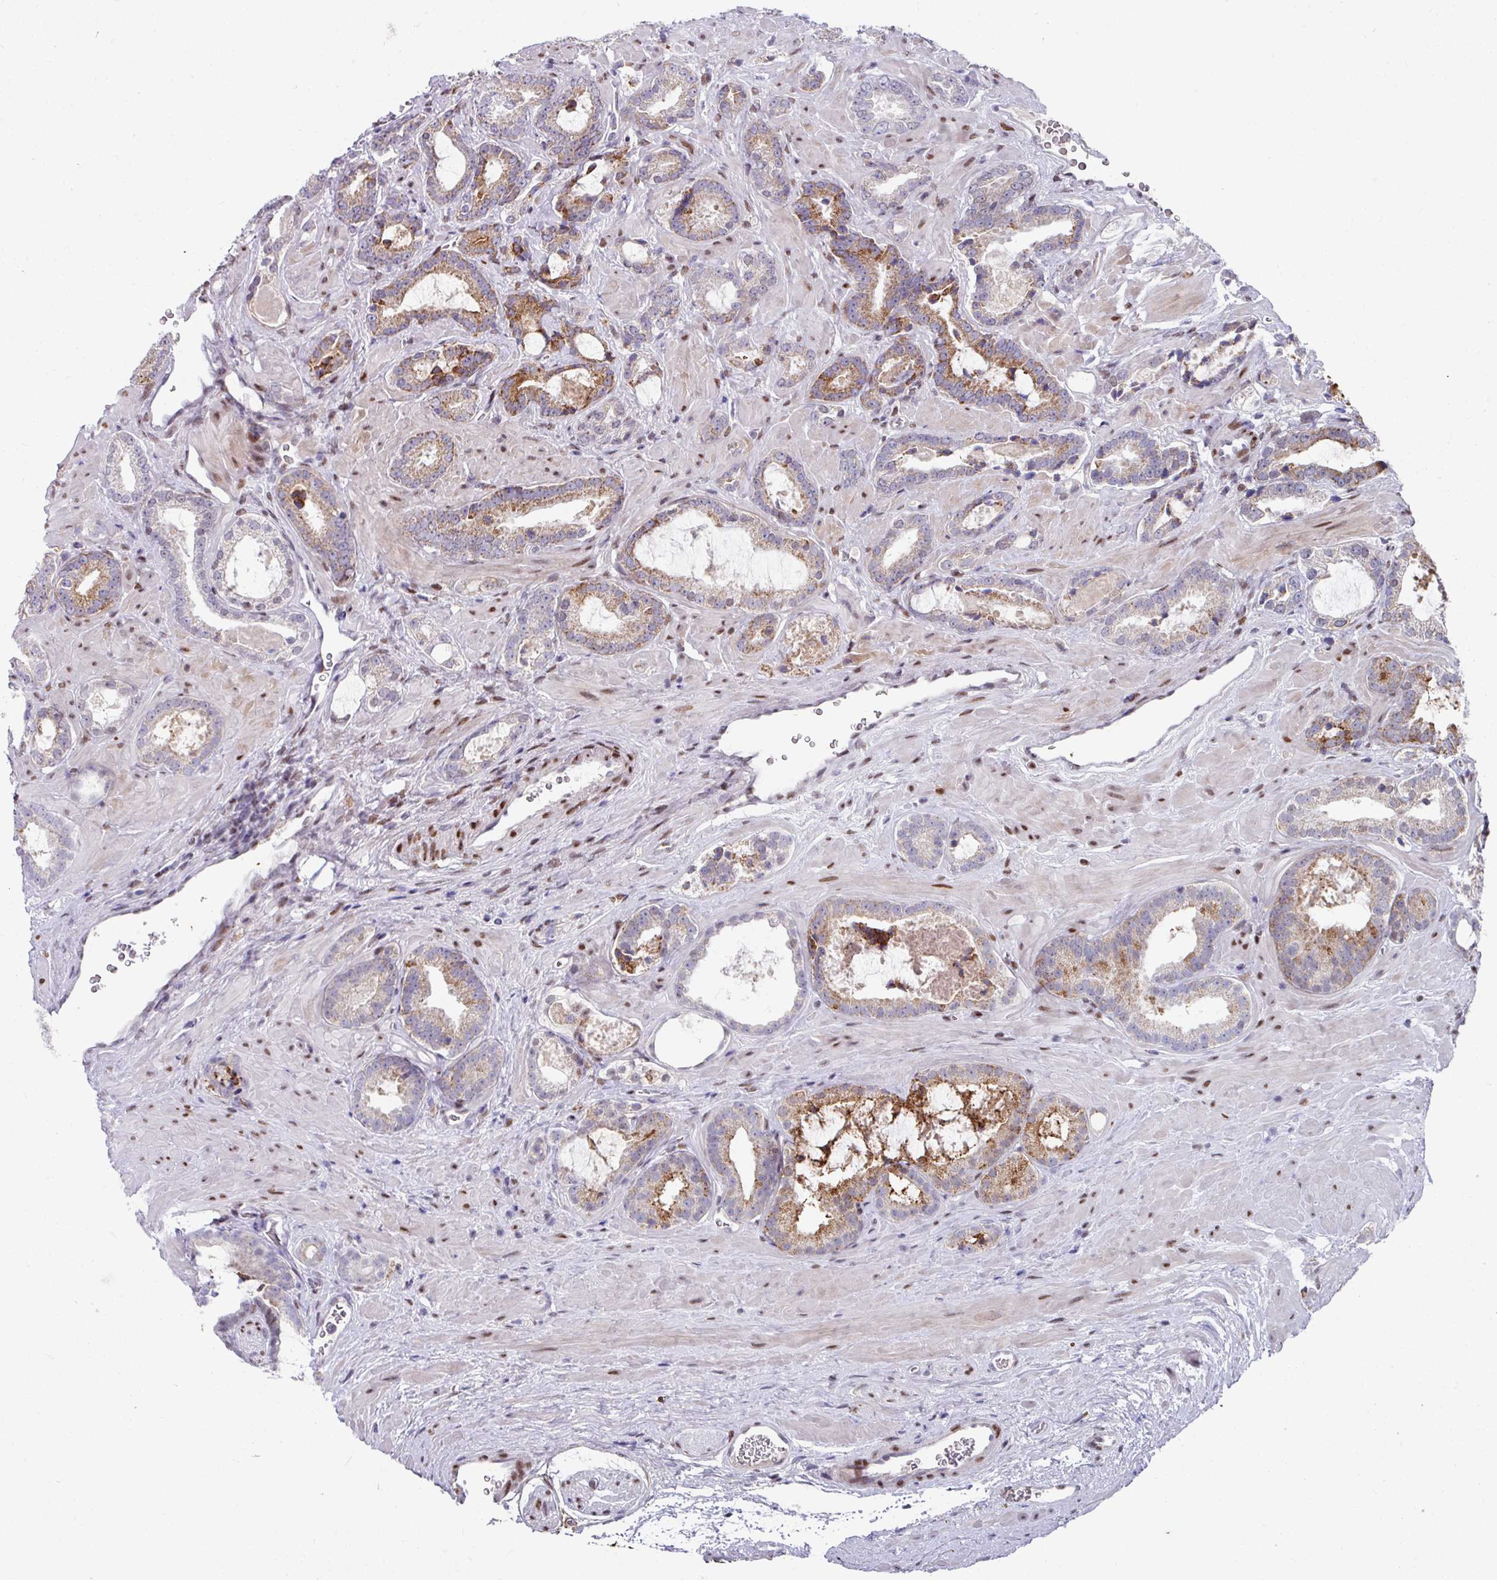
{"staining": {"intensity": "moderate", "quantity": "25%-75%", "location": "cytoplasmic/membranous"}, "tissue": "prostate cancer", "cell_type": "Tumor cells", "image_type": "cancer", "snomed": [{"axis": "morphology", "description": "Adenocarcinoma, Low grade"}, {"axis": "topography", "description": "Prostate"}], "caption": "Protein positivity by immunohistochemistry (IHC) exhibits moderate cytoplasmic/membranous positivity in about 25%-75% of tumor cells in adenocarcinoma (low-grade) (prostate).", "gene": "CBX7", "patient": {"sex": "male", "age": 62}}